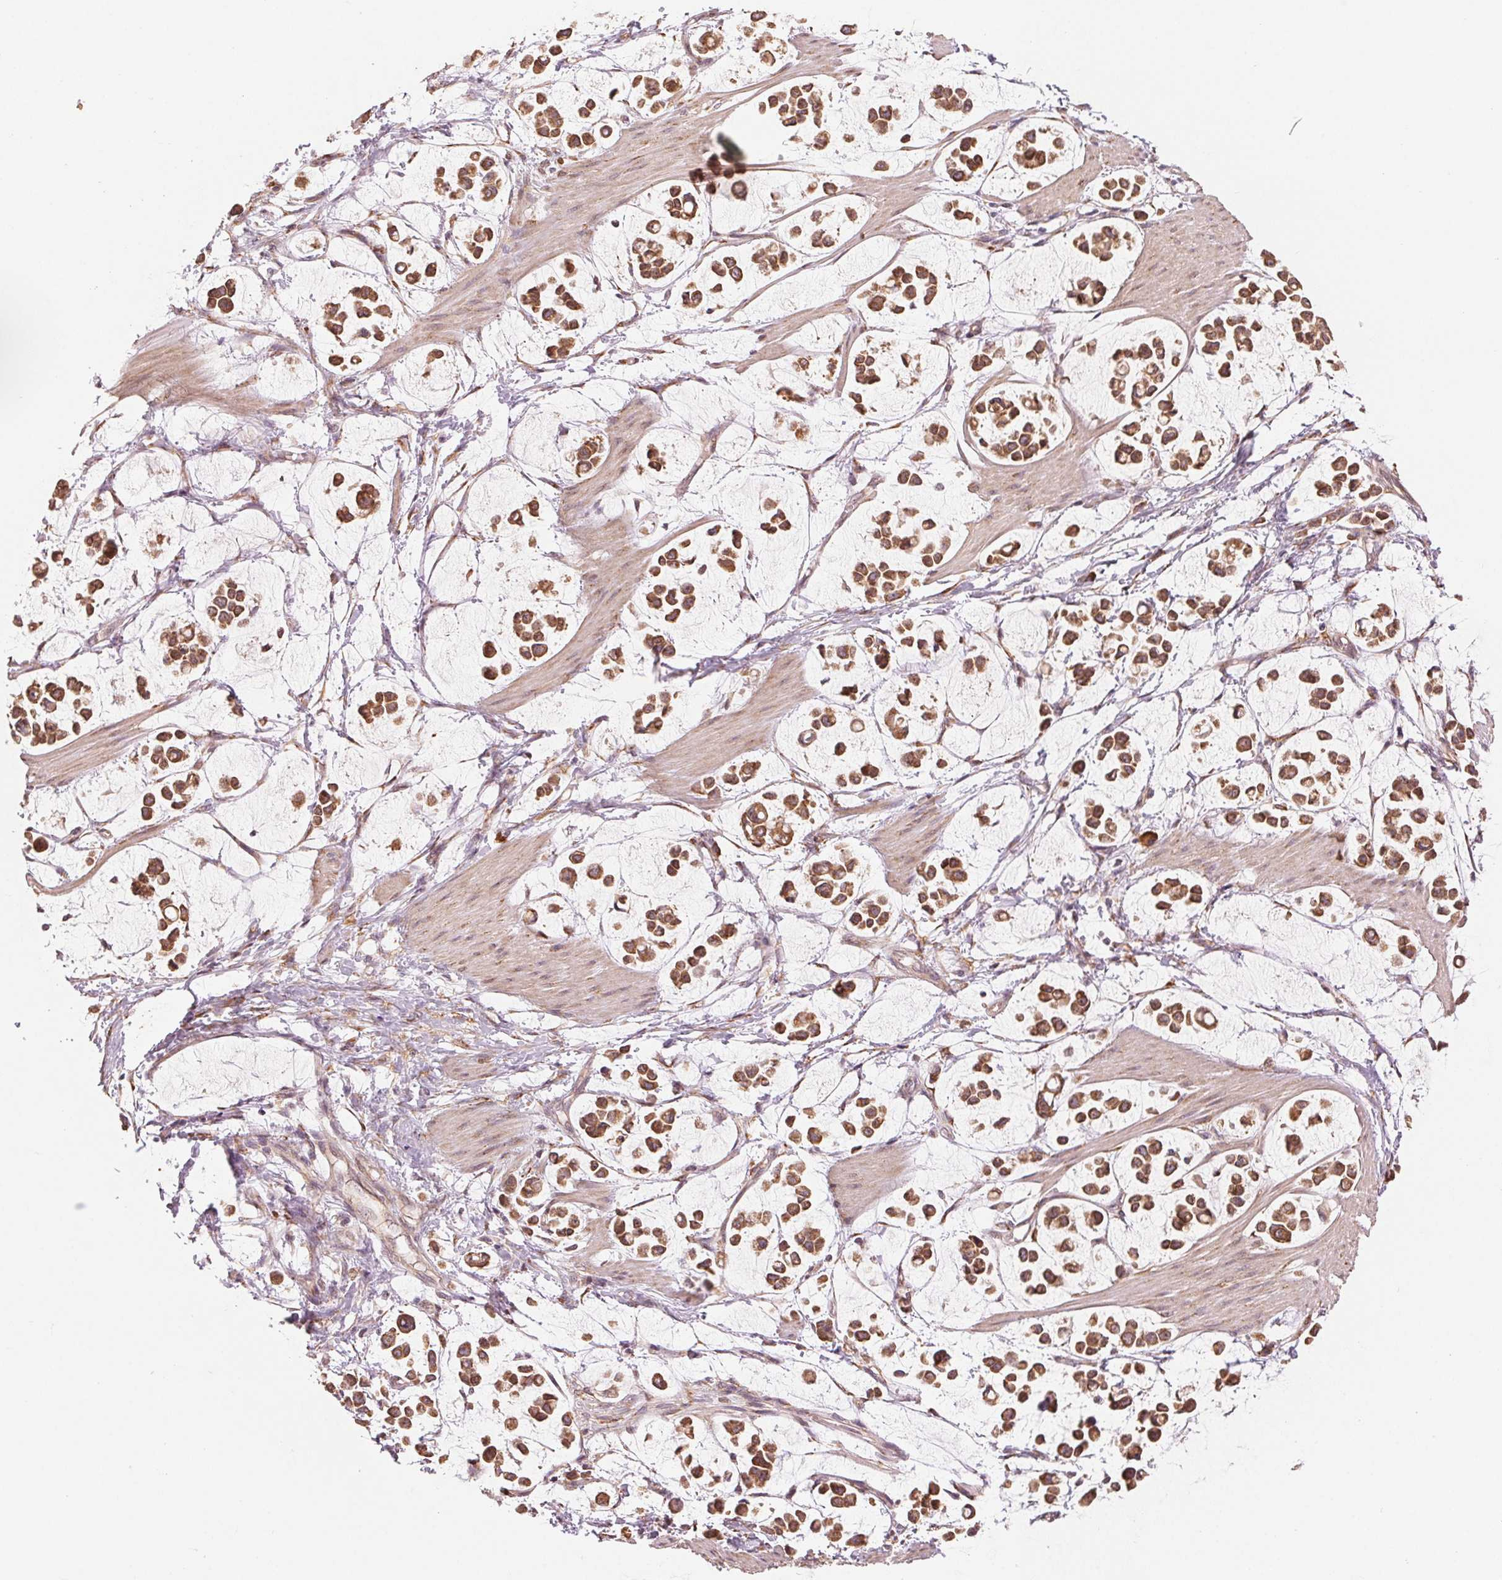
{"staining": {"intensity": "moderate", "quantity": ">75%", "location": "cytoplasmic/membranous"}, "tissue": "stomach cancer", "cell_type": "Tumor cells", "image_type": "cancer", "snomed": [{"axis": "morphology", "description": "Adenocarcinoma, NOS"}, {"axis": "topography", "description": "Stomach"}], "caption": "Immunohistochemistry (DAB) staining of stomach adenocarcinoma shows moderate cytoplasmic/membranous protein positivity in about >75% of tumor cells.", "gene": "SLC20A1", "patient": {"sex": "male", "age": 82}}